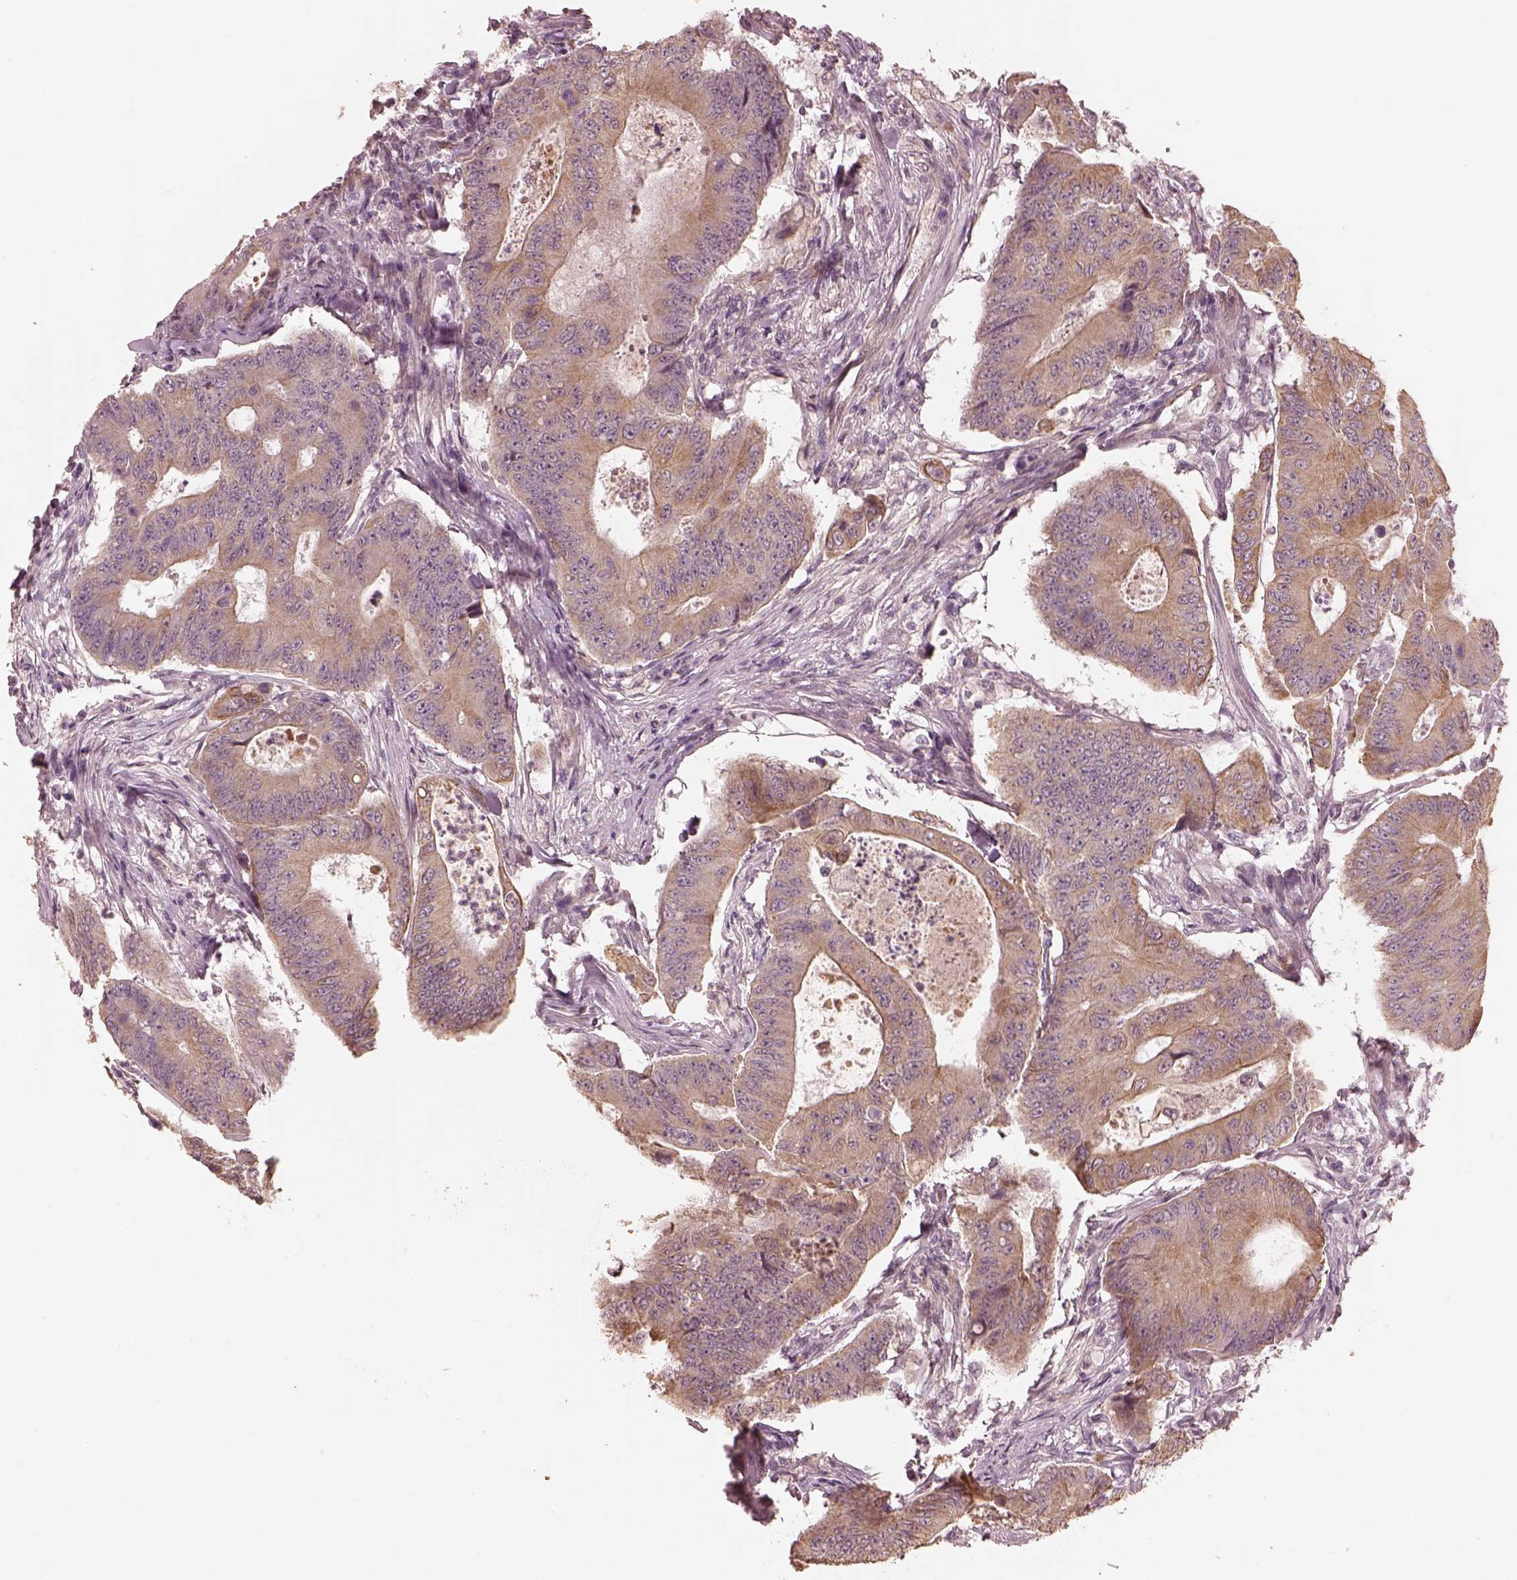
{"staining": {"intensity": "weak", "quantity": "25%-75%", "location": "cytoplasmic/membranous"}, "tissue": "colorectal cancer", "cell_type": "Tumor cells", "image_type": "cancer", "snomed": [{"axis": "morphology", "description": "Adenocarcinoma, NOS"}, {"axis": "topography", "description": "Colon"}], "caption": "Brown immunohistochemical staining in colorectal adenocarcinoma shows weak cytoplasmic/membranous expression in approximately 25%-75% of tumor cells.", "gene": "SLC25A46", "patient": {"sex": "female", "age": 48}}